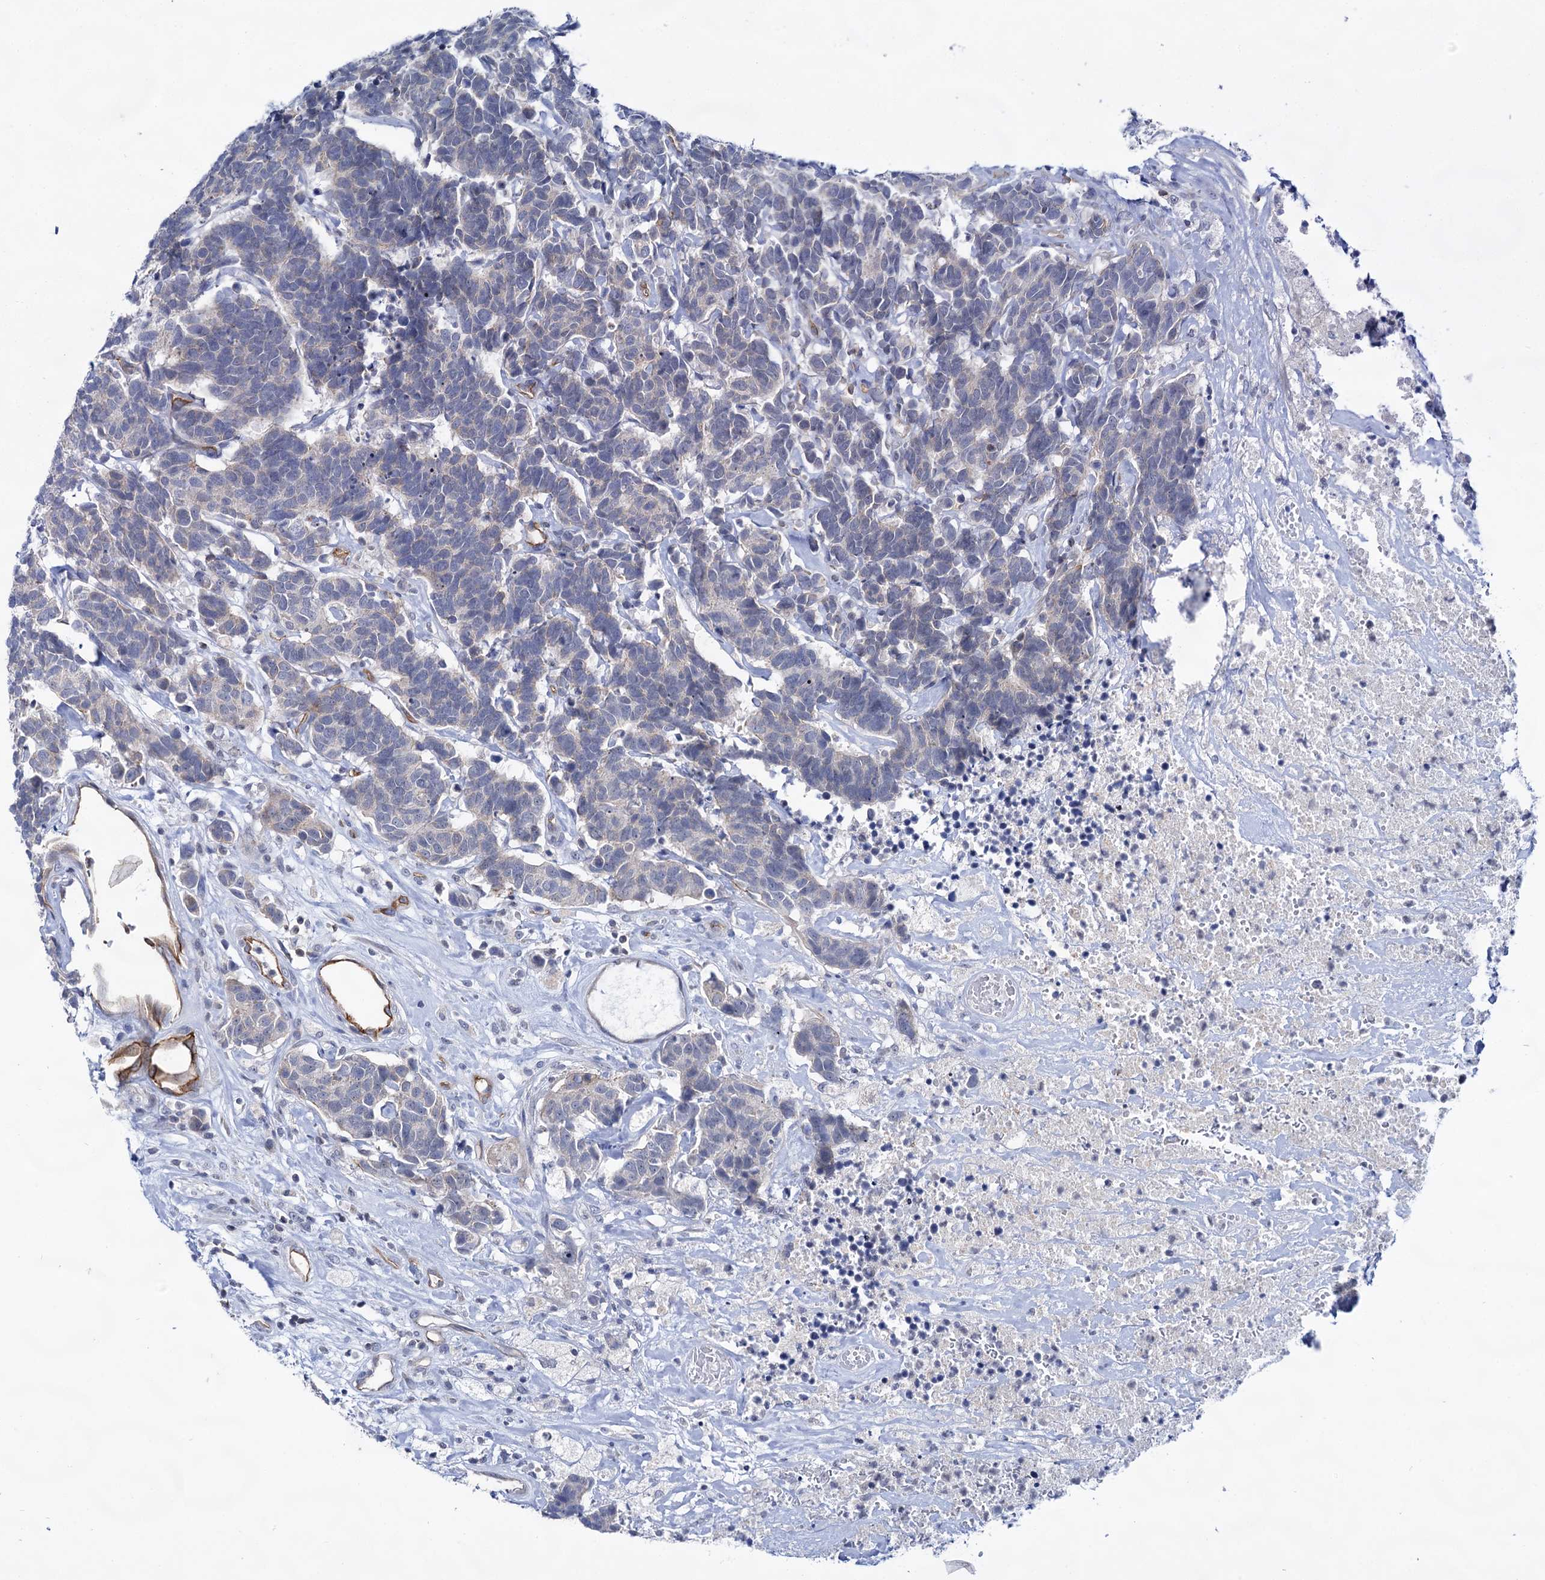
{"staining": {"intensity": "negative", "quantity": "none", "location": "none"}, "tissue": "carcinoid", "cell_type": "Tumor cells", "image_type": "cancer", "snomed": [{"axis": "morphology", "description": "Carcinoma, NOS"}, {"axis": "morphology", "description": "Carcinoid, malignant, NOS"}, {"axis": "topography", "description": "Urinary bladder"}], "caption": "Immunohistochemistry image of neoplastic tissue: human carcinoma stained with DAB displays no significant protein staining in tumor cells.", "gene": "ABLIM1", "patient": {"sex": "male", "age": 57}}